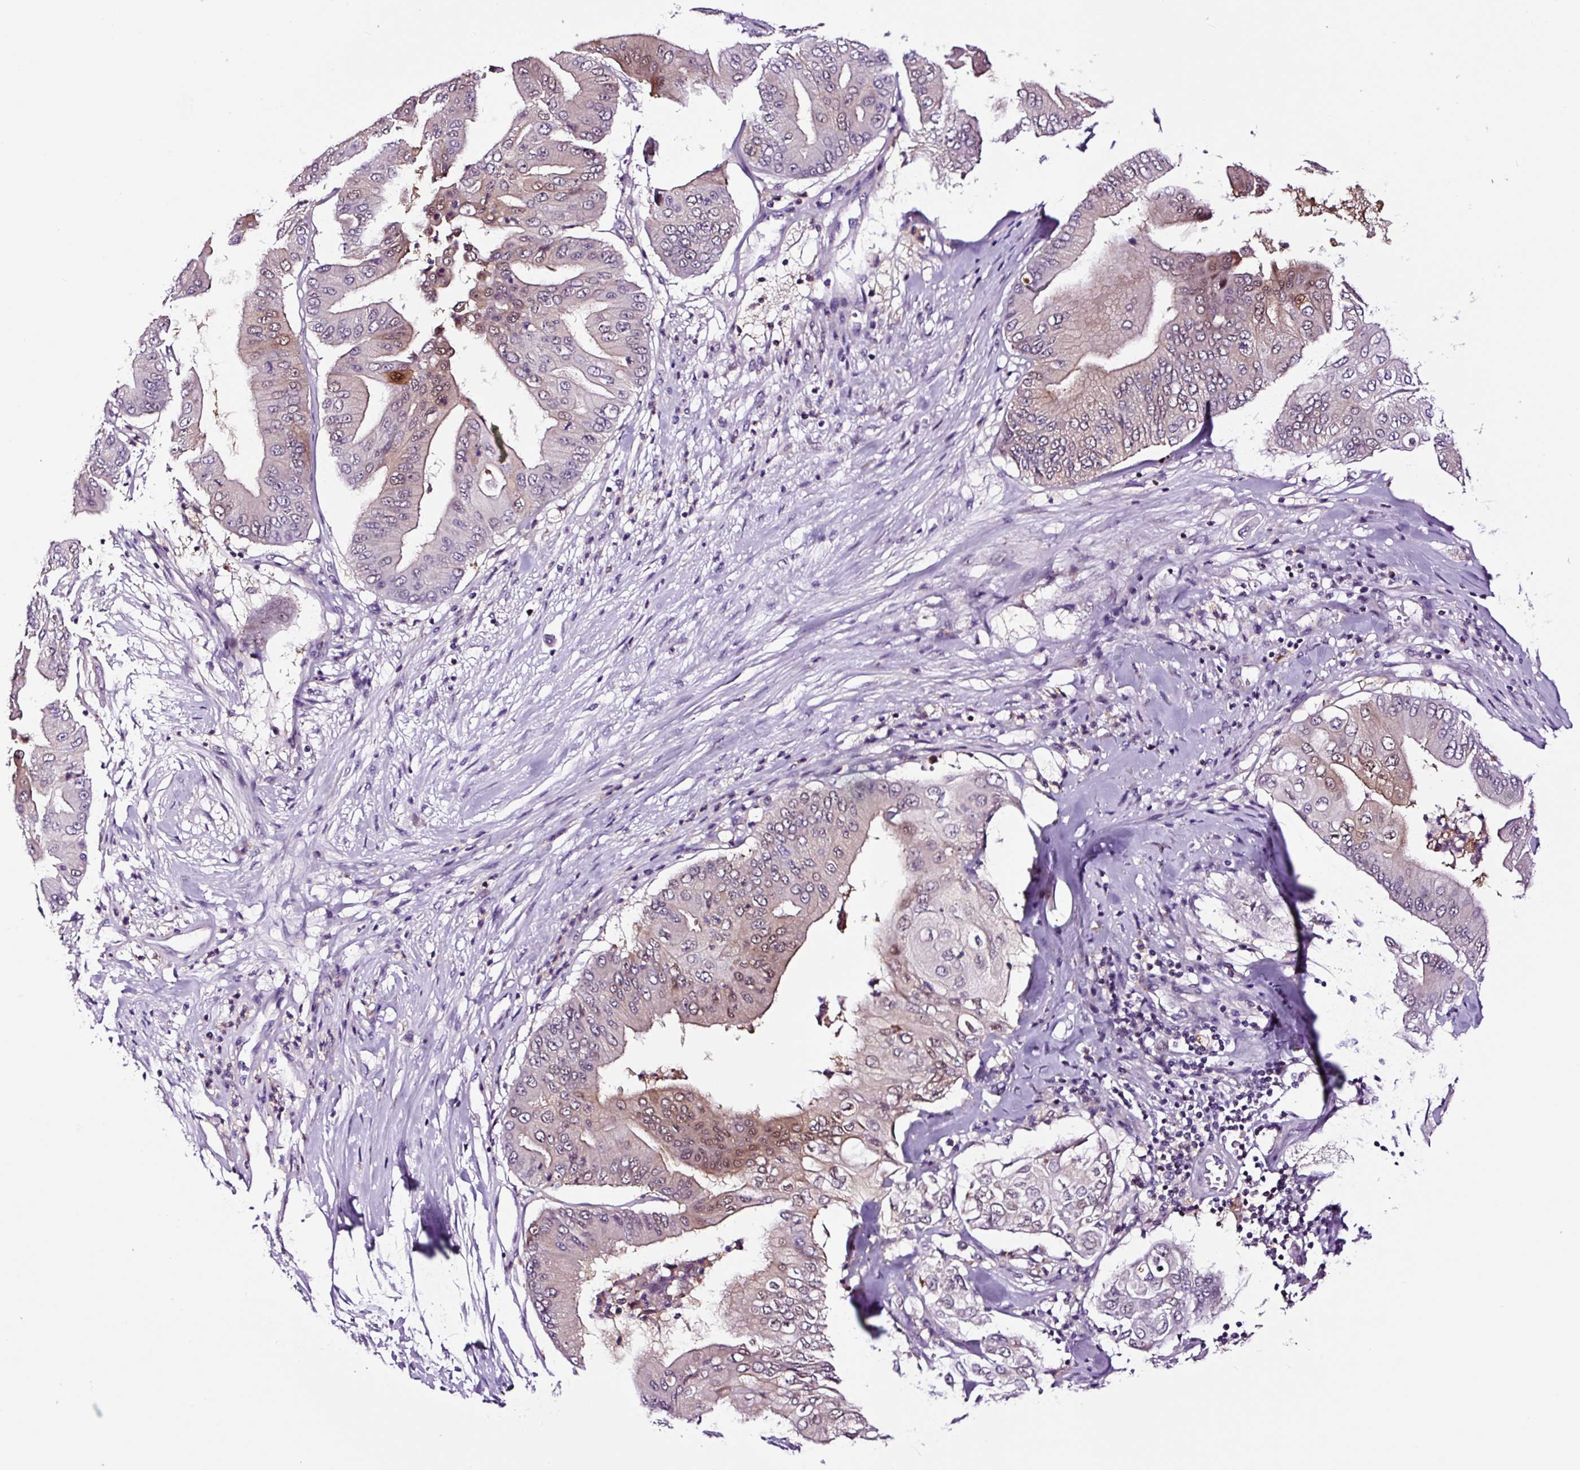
{"staining": {"intensity": "moderate", "quantity": "<25%", "location": "nuclear"}, "tissue": "pancreatic cancer", "cell_type": "Tumor cells", "image_type": "cancer", "snomed": [{"axis": "morphology", "description": "Adenocarcinoma, NOS"}, {"axis": "topography", "description": "Pancreas"}], "caption": "Immunohistochemistry micrograph of neoplastic tissue: pancreatic cancer (adenocarcinoma) stained using IHC demonstrates low levels of moderate protein expression localized specifically in the nuclear of tumor cells, appearing as a nuclear brown color.", "gene": "TAFA3", "patient": {"sex": "female", "age": 77}}